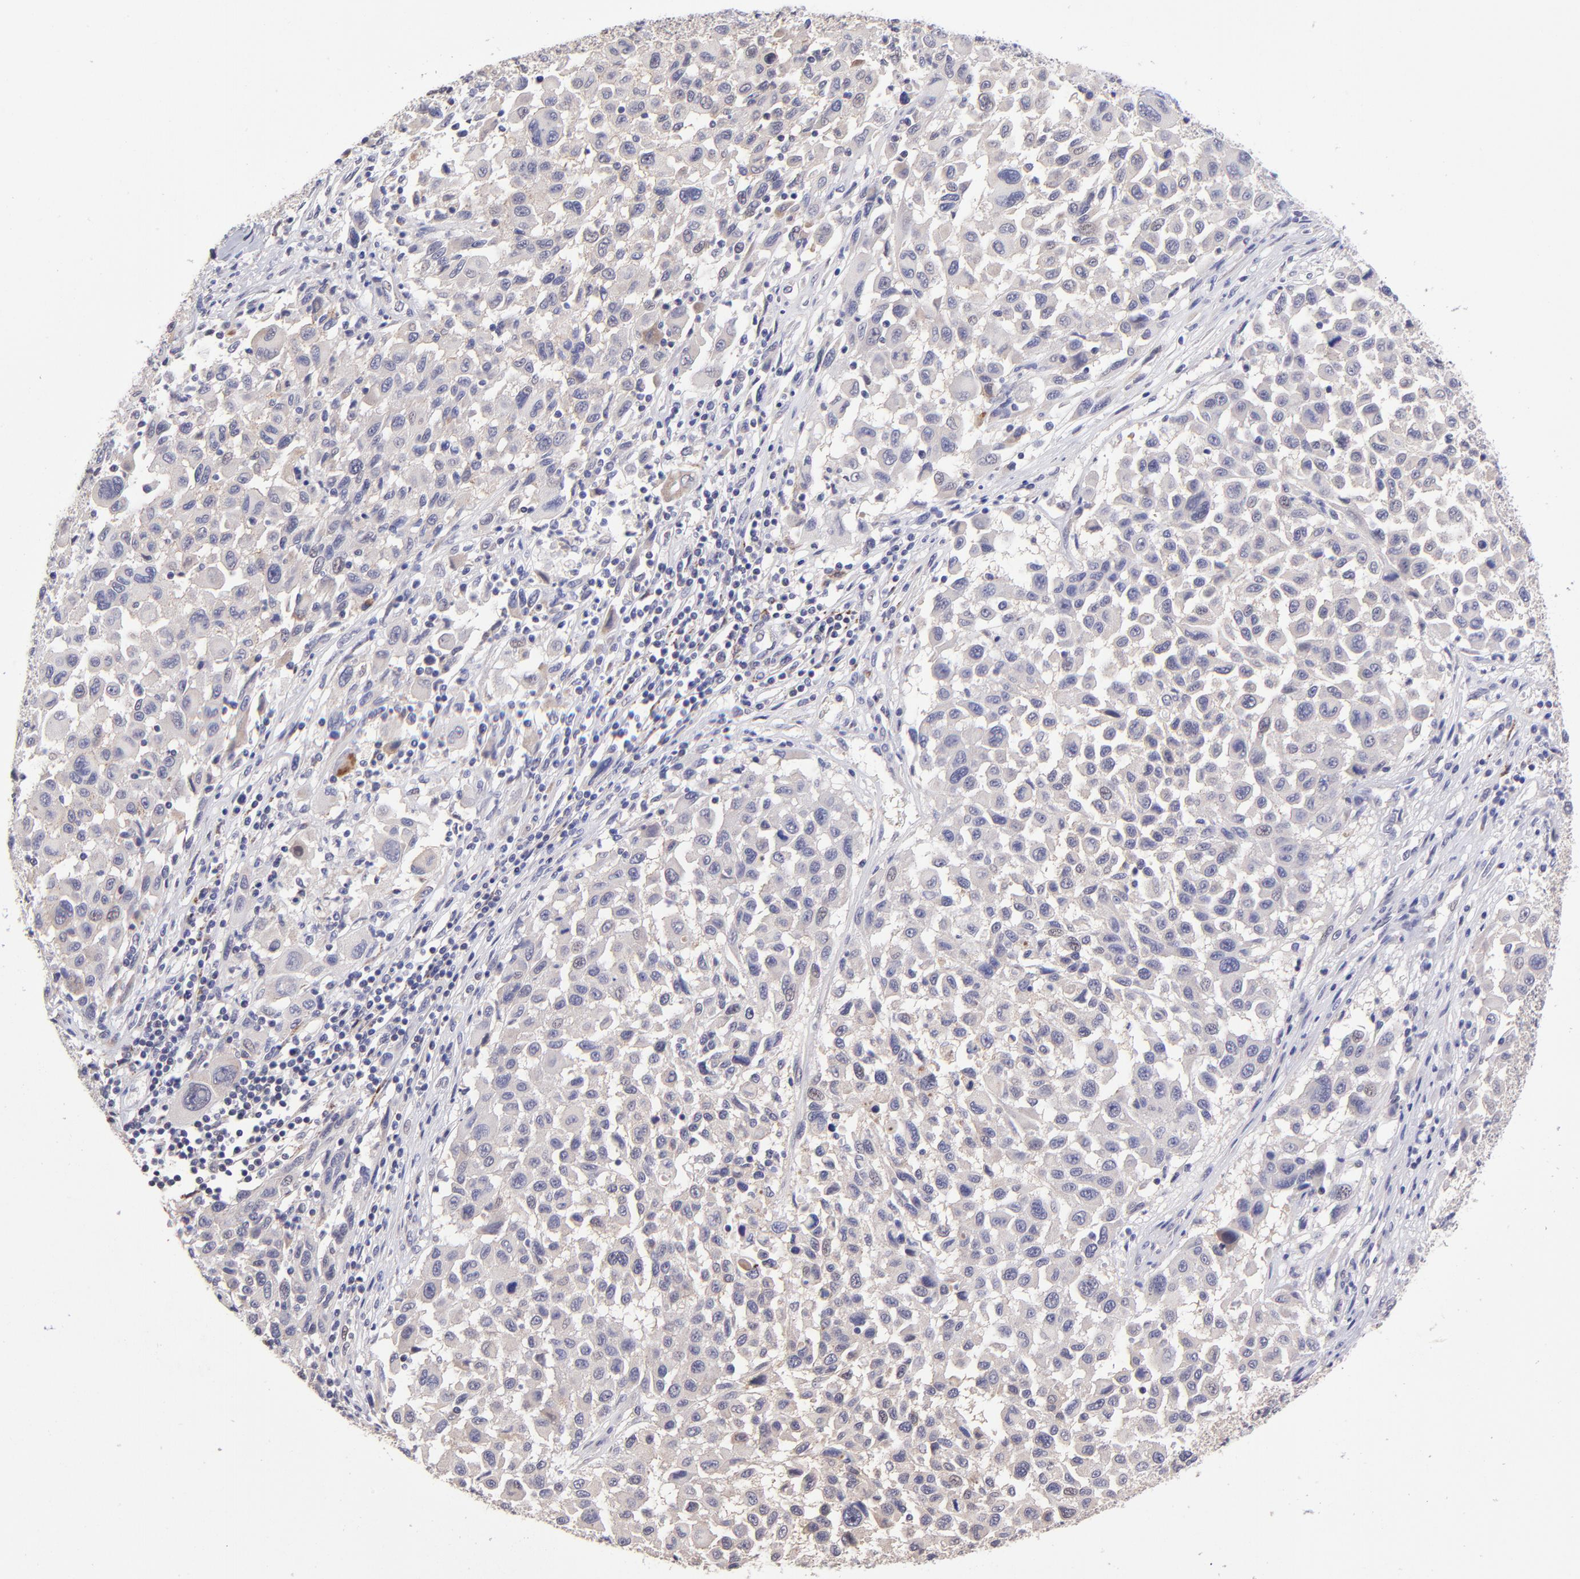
{"staining": {"intensity": "weak", "quantity": "<25%", "location": "cytoplasmic/membranous"}, "tissue": "melanoma", "cell_type": "Tumor cells", "image_type": "cancer", "snomed": [{"axis": "morphology", "description": "Malignant melanoma, Metastatic site"}, {"axis": "topography", "description": "Lymph node"}], "caption": "DAB immunohistochemical staining of human melanoma shows no significant positivity in tumor cells.", "gene": "NSF", "patient": {"sex": "male", "age": 61}}